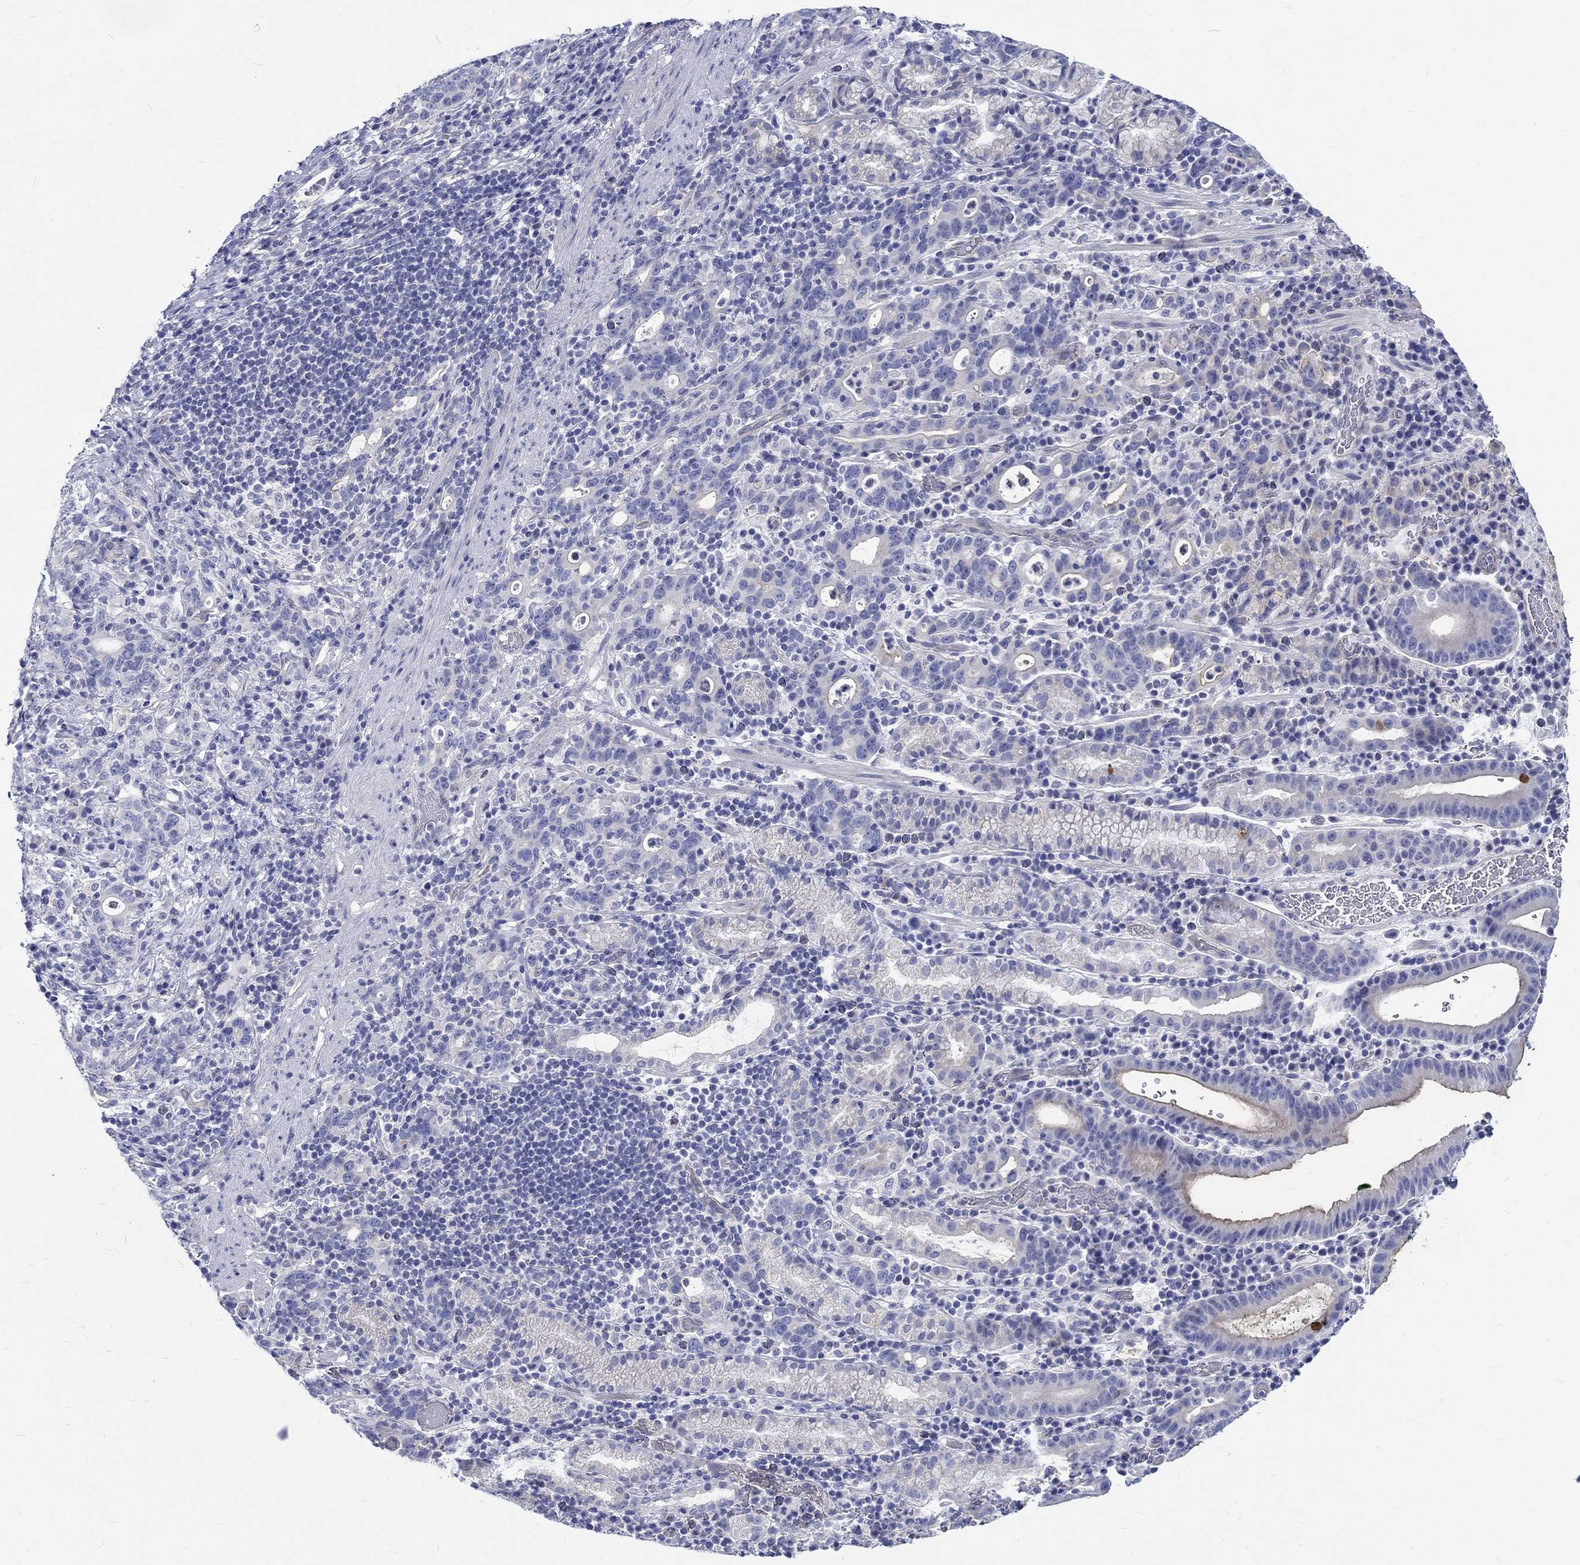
{"staining": {"intensity": "negative", "quantity": "none", "location": "none"}, "tissue": "stomach cancer", "cell_type": "Tumor cells", "image_type": "cancer", "snomed": [{"axis": "morphology", "description": "Adenocarcinoma, NOS"}, {"axis": "topography", "description": "Stomach"}], "caption": "A high-resolution micrograph shows immunohistochemistry (IHC) staining of stomach cancer, which shows no significant positivity in tumor cells. The staining was performed using DAB to visualize the protein expression in brown, while the nuclei were stained in blue with hematoxylin (Magnification: 20x).", "gene": "SH2D7", "patient": {"sex": "male", "age": 79}}